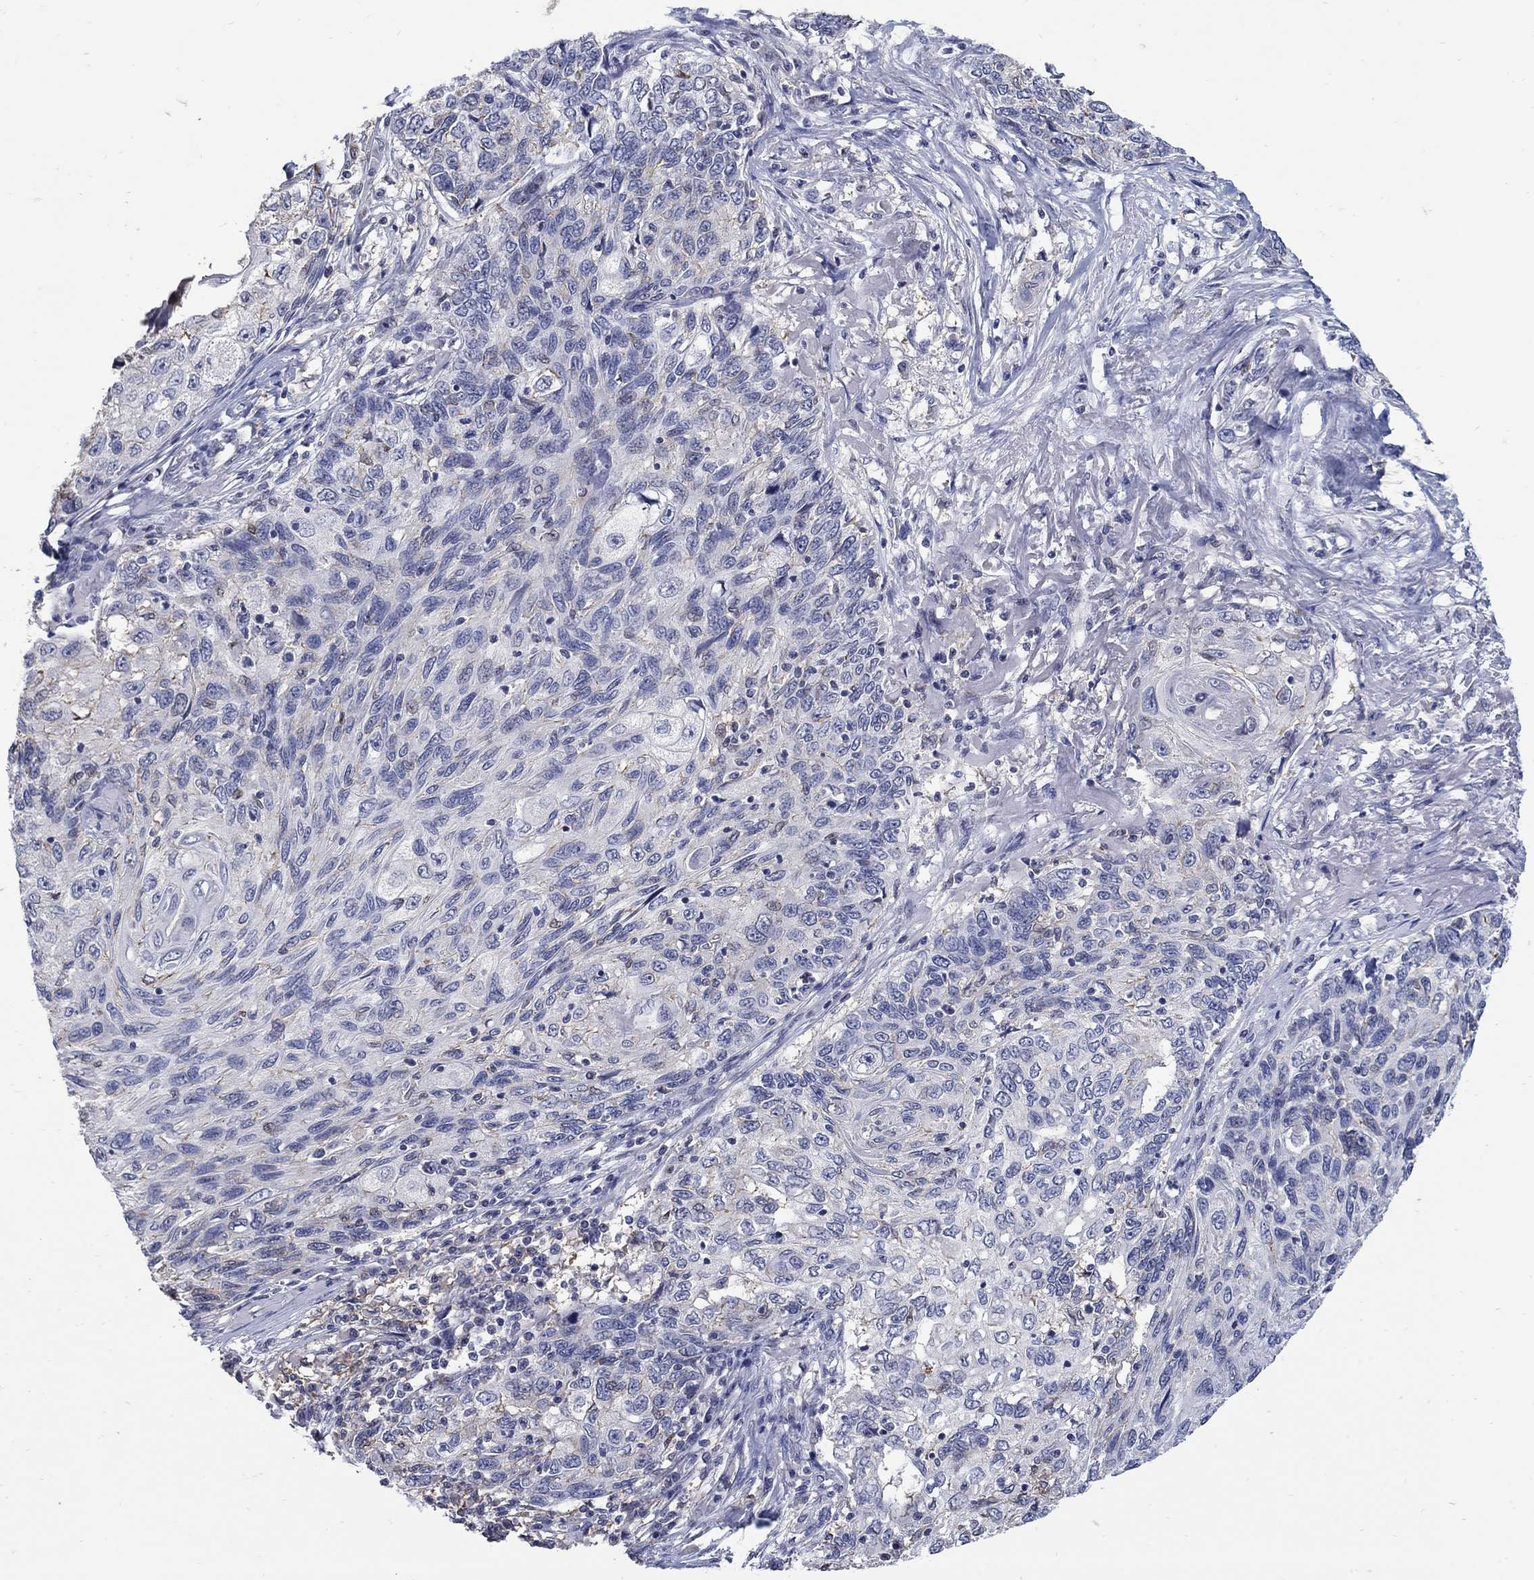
{"staining": {"intensity": "negative", "quantity": "none", "location": "none"}, "tissue": "skin cancer", "cell_type": "Tumor cells", "image_type": "cancer", "snomed": [{"axis": "morphology", "description": "Squamous cell carcinoma, NOS"}, {"axis": "topography", "description": "Skin"}], "caption": "Tumor cells show no significant protein staining in skin cancer.", "gene": "CETN1", "patient": {"sex": "male", "age": 92}}